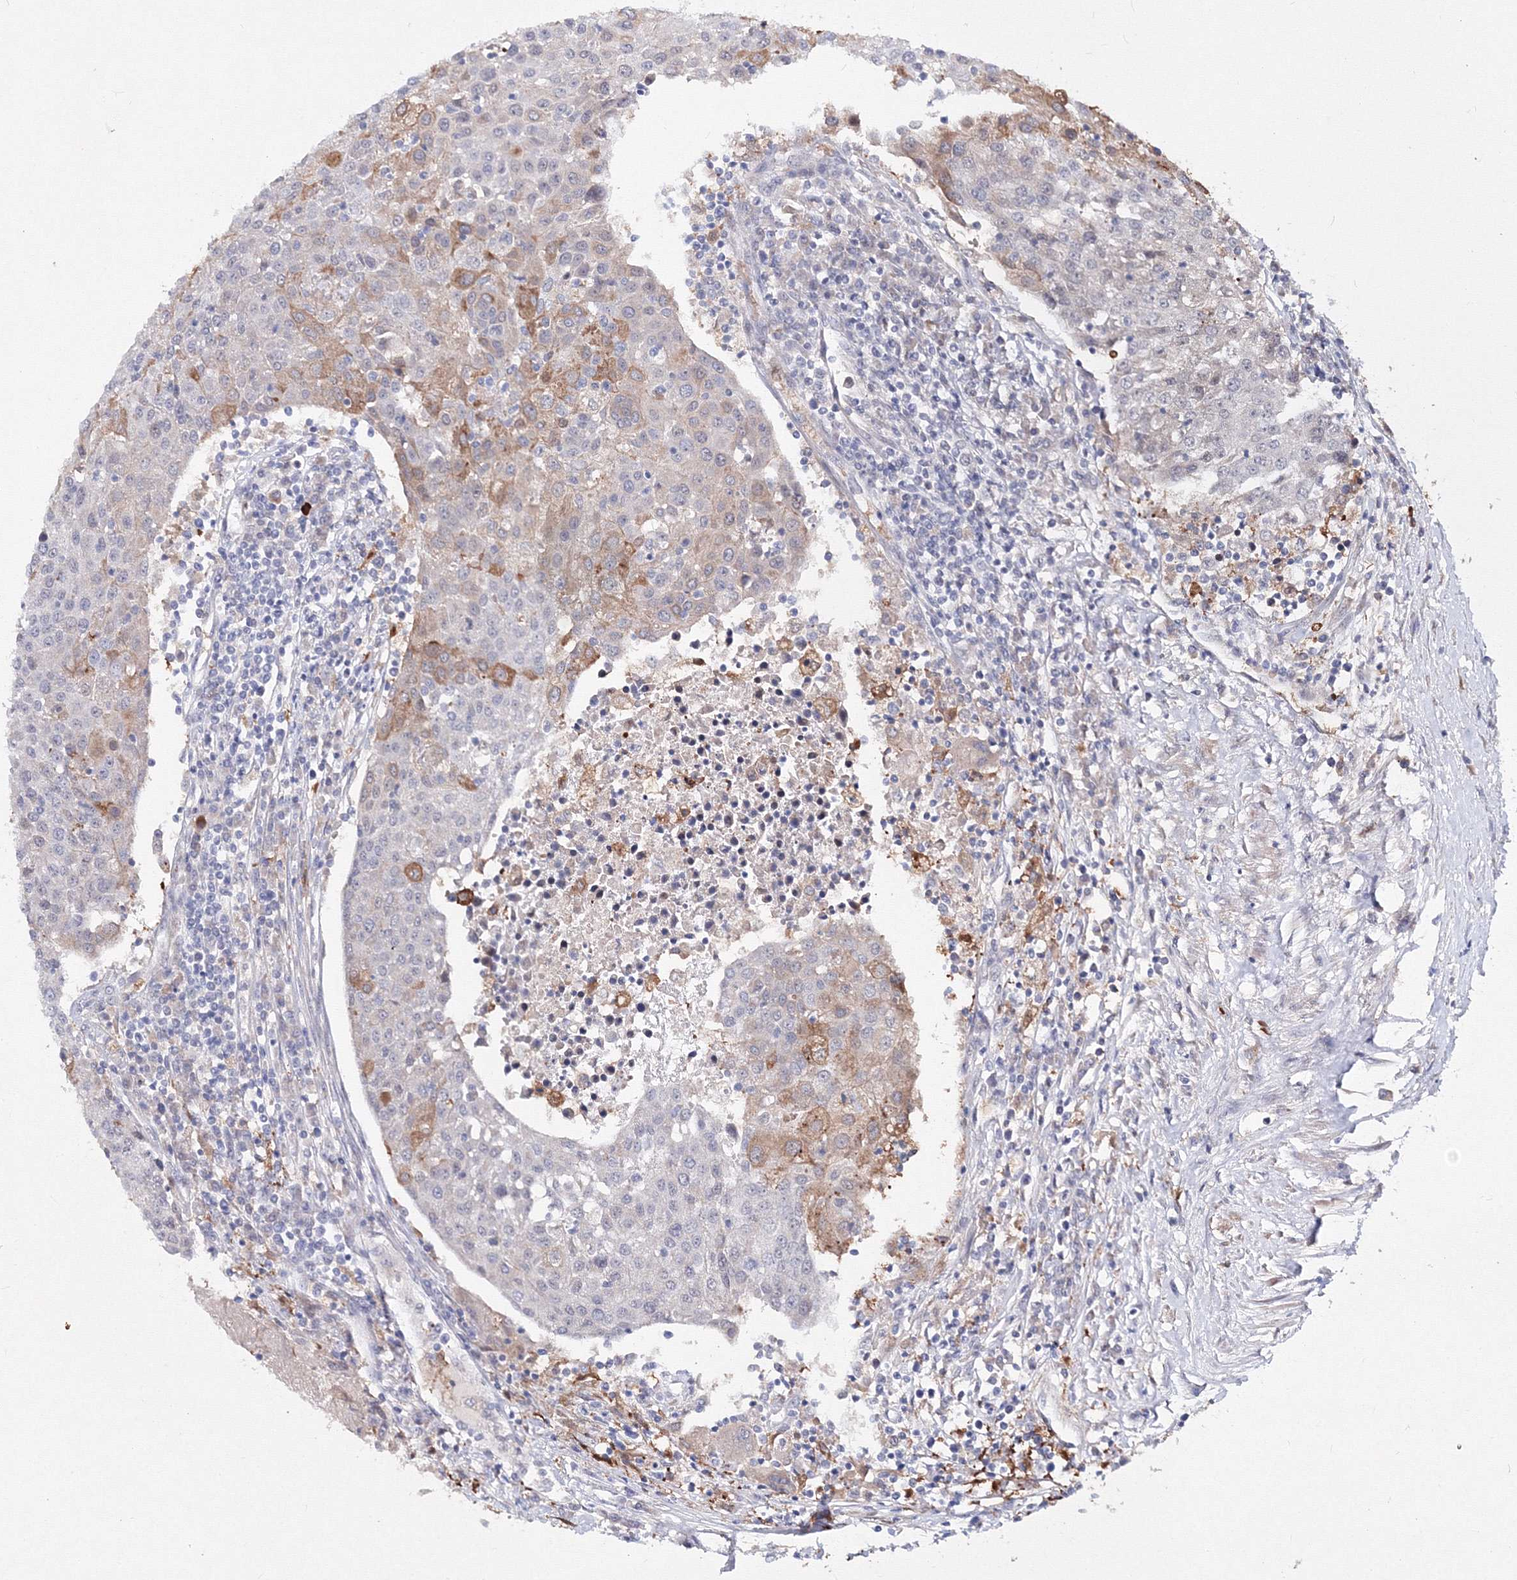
{"staining": {"intensity": "moderate", "quantity": "<25%", "location": "cytoplasmic/membranous"}, "tissue": "urothelial cancer", "cell_type": "Tumor cells", "image_type": "cancer", "snomed": [{"axis": "morphology", "description": "Urothelial carcinoma, High grade"}, {"axis": "topography", "description": "Urinary bladder"}], "caption": "Protein expression analysis of urothelial cancer reveals moderate cytoplasmic/membranous expression in about <25% of tumor cells. The staining was performed using DAB to visualize the protein expression in brown, while the nuclei were stained in blue with hematoxylin (Magnification: 20x).", "gene": "C11orf52", "patient": {"sex": "female", "age": 85}}